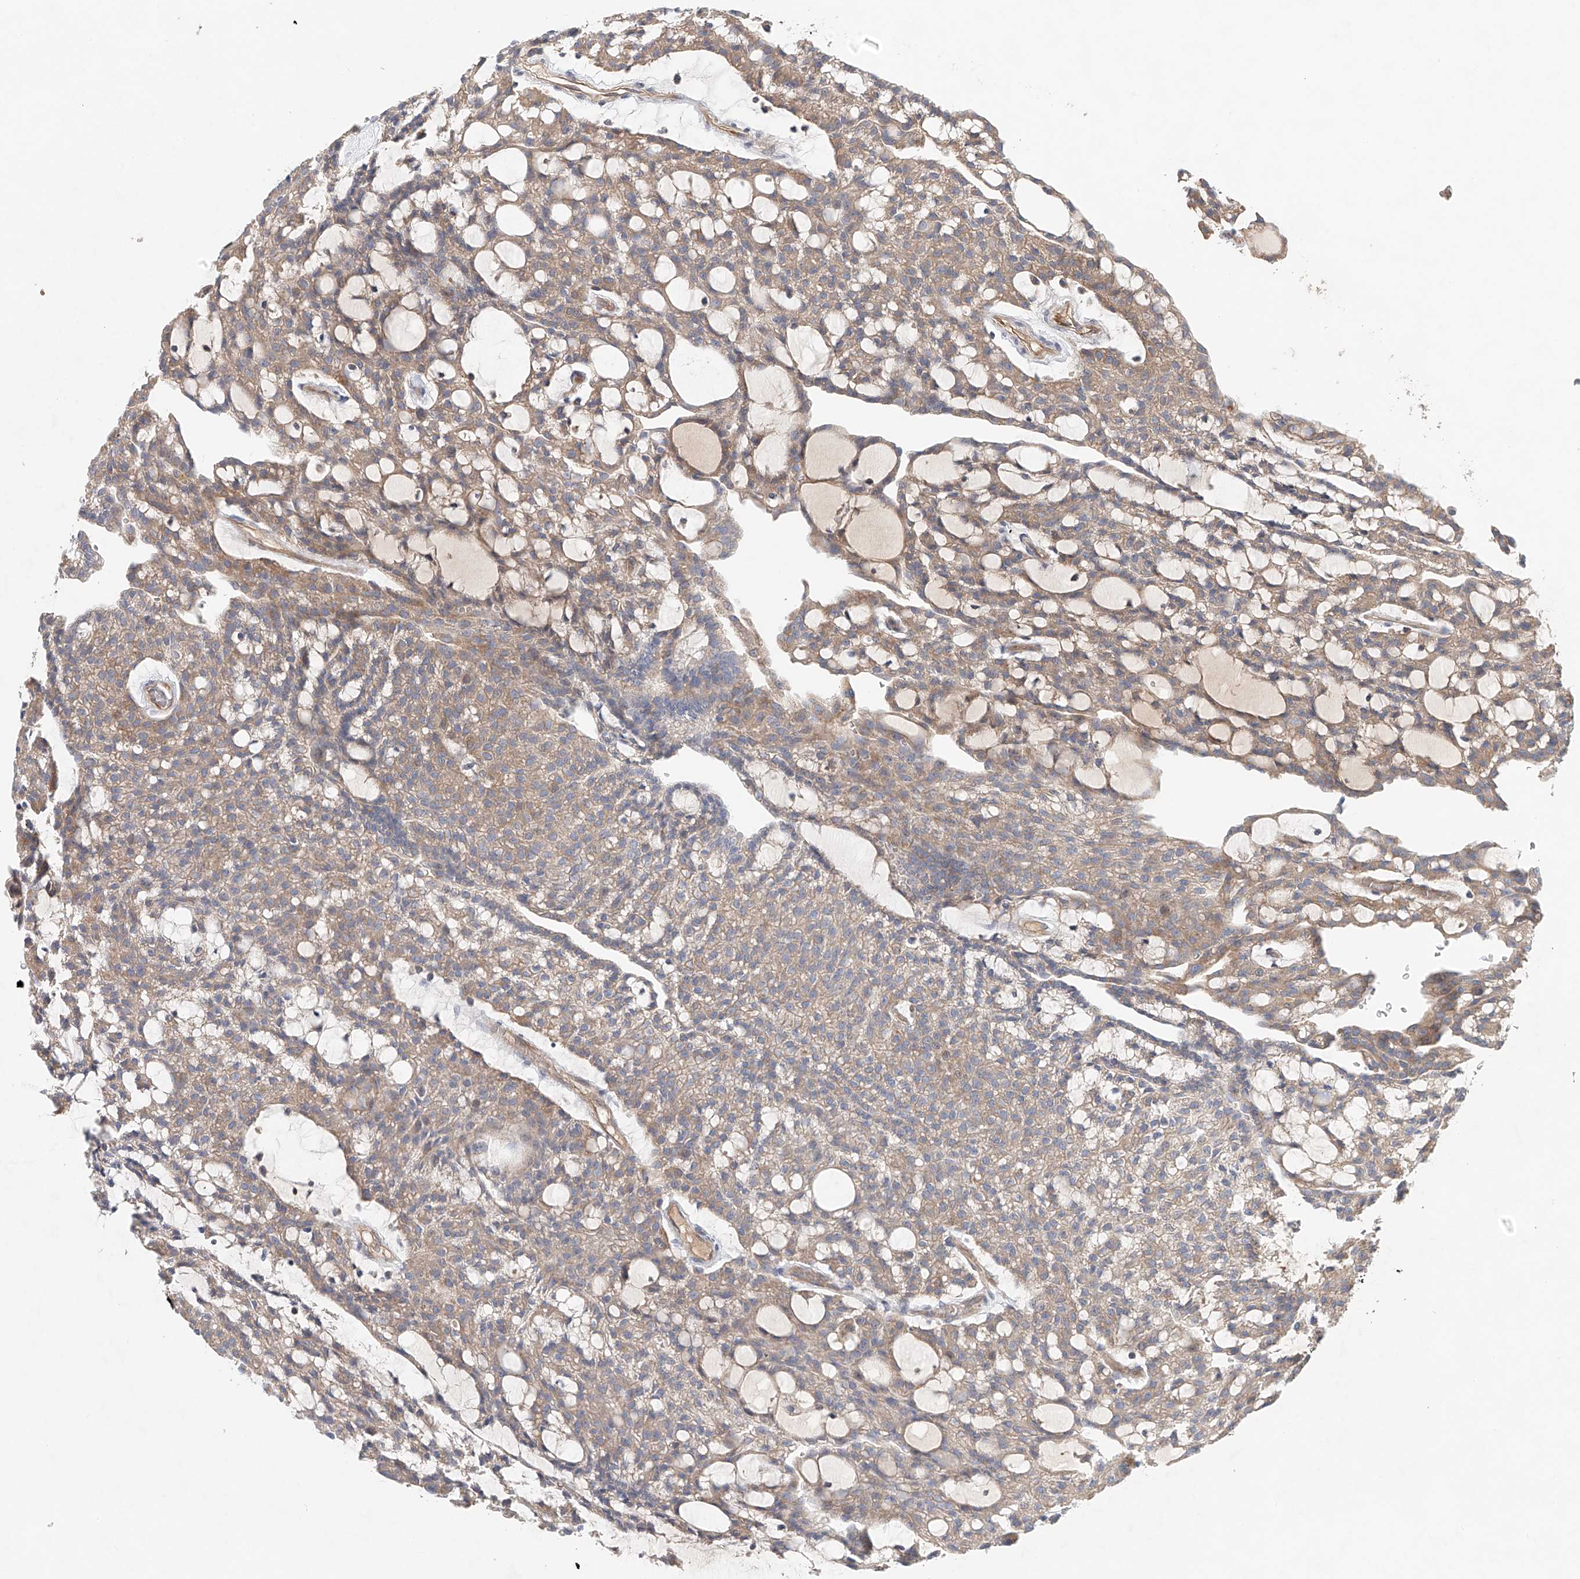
{"staining": {"intensity": "moderate", "quantity": ">75%", "location": "cytoplasmic/membranous"}, "tissue": "renal cancer", "cell_type": "Tumor cells", "image_type": "cancer", "snomed": [{"axis": "morphology", "description": "Adenocarcinoma, NOS"}, {"axis": "topography", "description": "Kidney"}], "caption": "Immunohistochemistry (IHC) image of neoplastic tissue: renal adenocarcinoma stained using immunohistochemistry reveals medium levels of moderate protein expression localized specifically in the cytoplasmic/membranous of tumor cells, appearing as a cytoplasmic/membranous brown color.", "gene": "FRYL", "patient": {"sex": "male", "age": 63}}